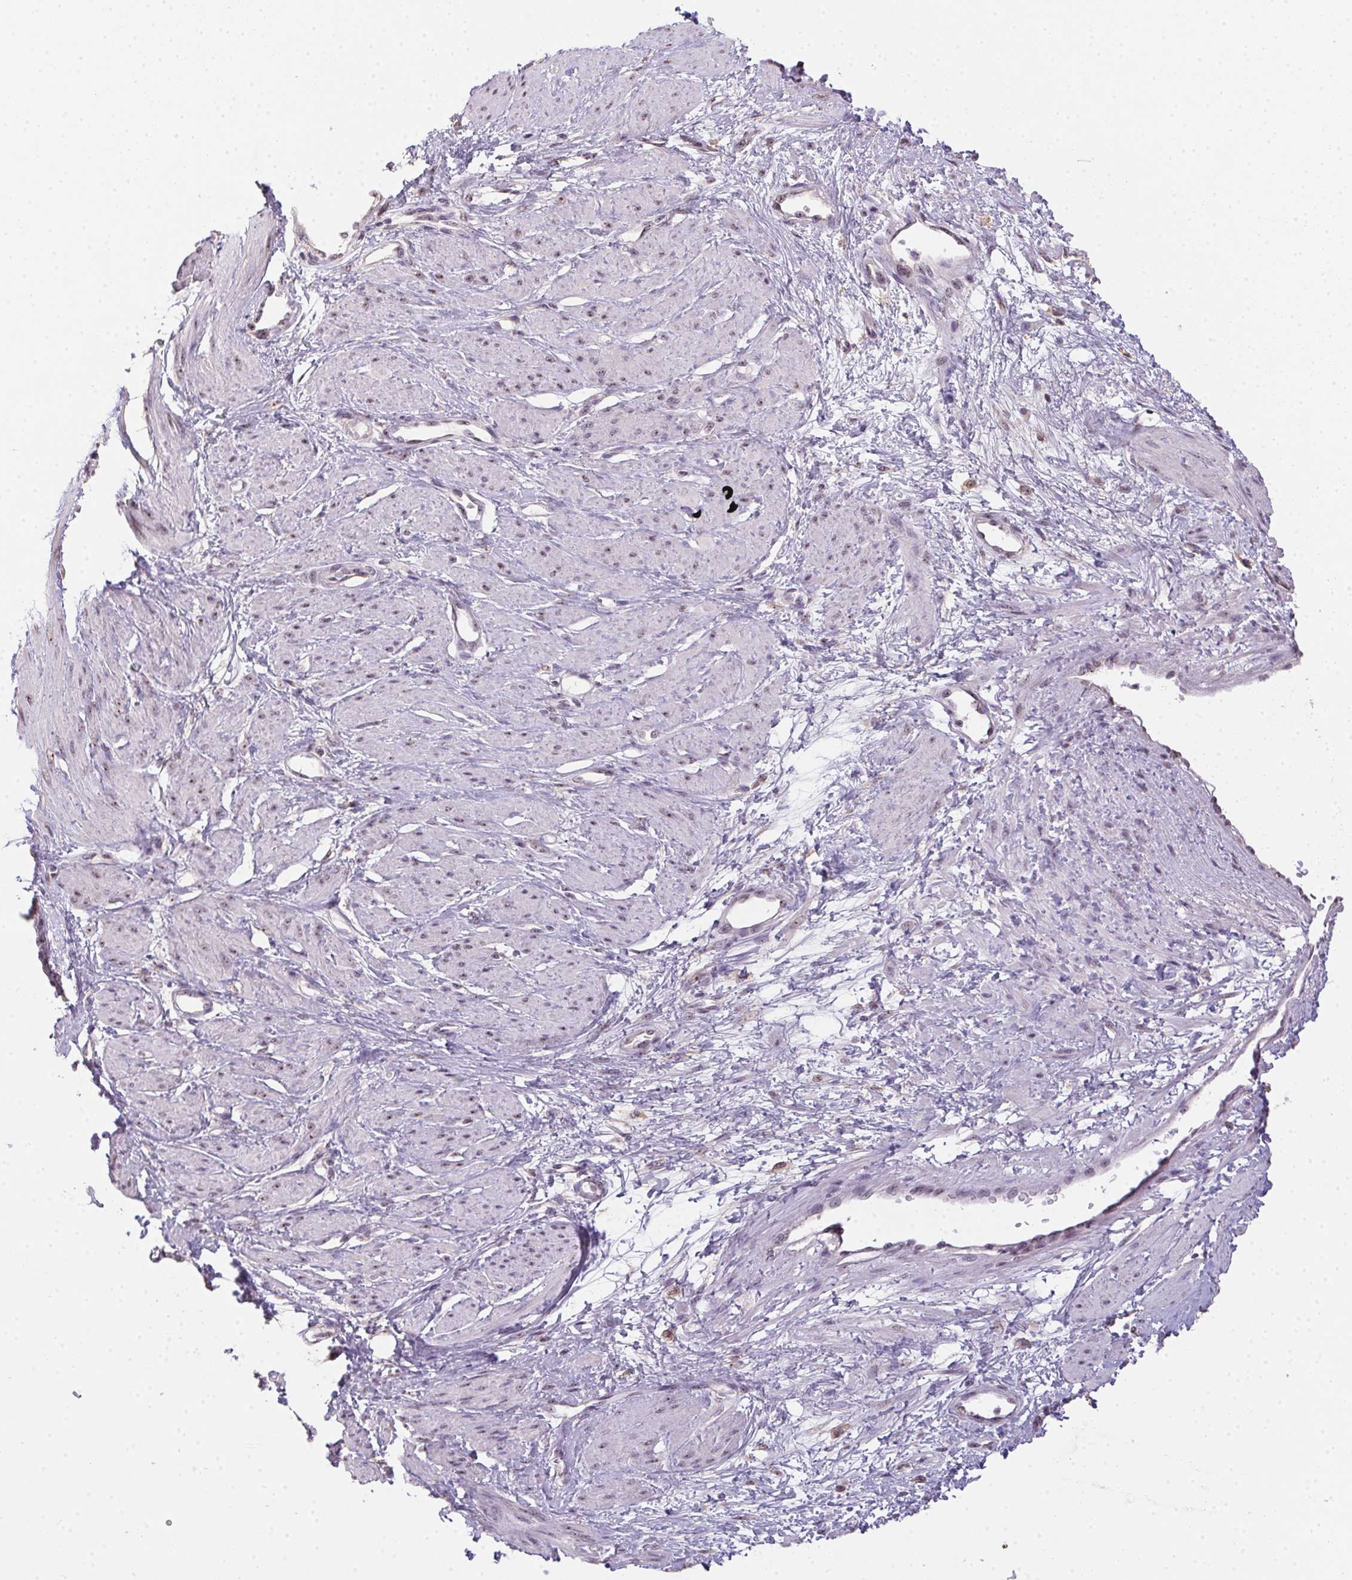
{"staining": {"intensity": "weak", "quantity": "<25%", "location": "nuclear"}, "tissue": "smooth muscle", "cell_type": "Smooth muscle cells", "image_type": "normal", "snomed": [{"axis": "morphology", "description": "Normal tissue, NOS"}, {"axis": "topography", "description": "Smooth muscle"}, {"axis": "topography", "description": "Uterus"}], "caption": "This is a image of IHC staining of normal smooth muscle, which shows no staining in smooth muscle cells. (Brightfield microscopy of DAB (3,3'-diaminobenzidine) IHC at high magnification).", "gene": "BATF2", "patient": {"sex": "female", "age": 39}}